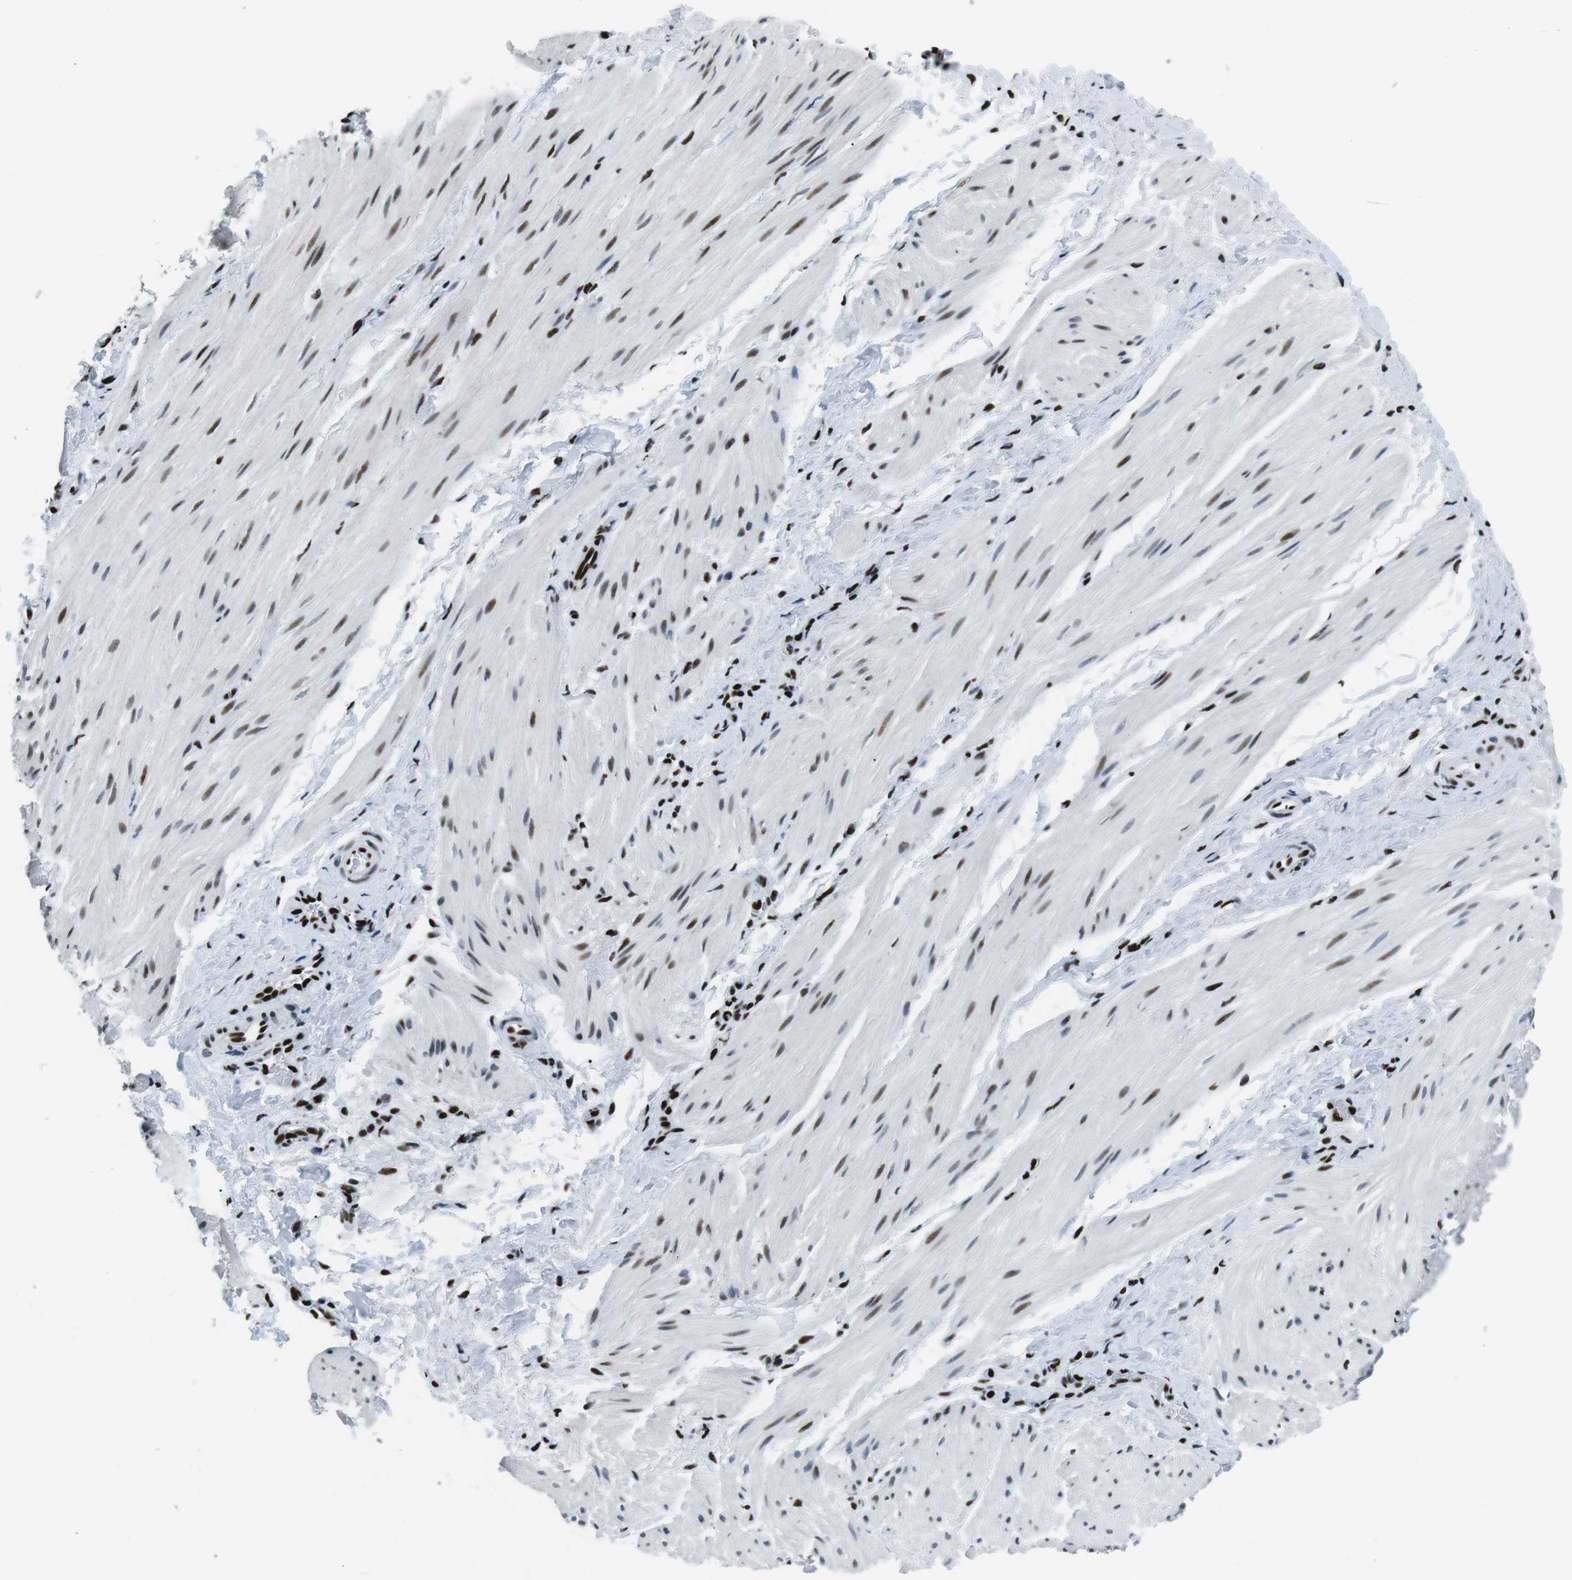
{"staining": {"intensity": "moderate", "quantity": "25%-75%", "location": "nuclear"}, "tissue": "smooth muscle", "cell_type": "Smooth muscle cells", "image_type": "normal", "snomed": [{"axis": "morphology", "description": "Normal tissue, NOS"}, {"axis": "topography", "description": "Smooth muscle"}], "caption": "Smooth muscle stained with IHC reveals moderate nuclear positivity in approximately 25%-75% of smooth muscle cells.", "gene": "PML", "patient": {"sex": "male", "age": 16}}